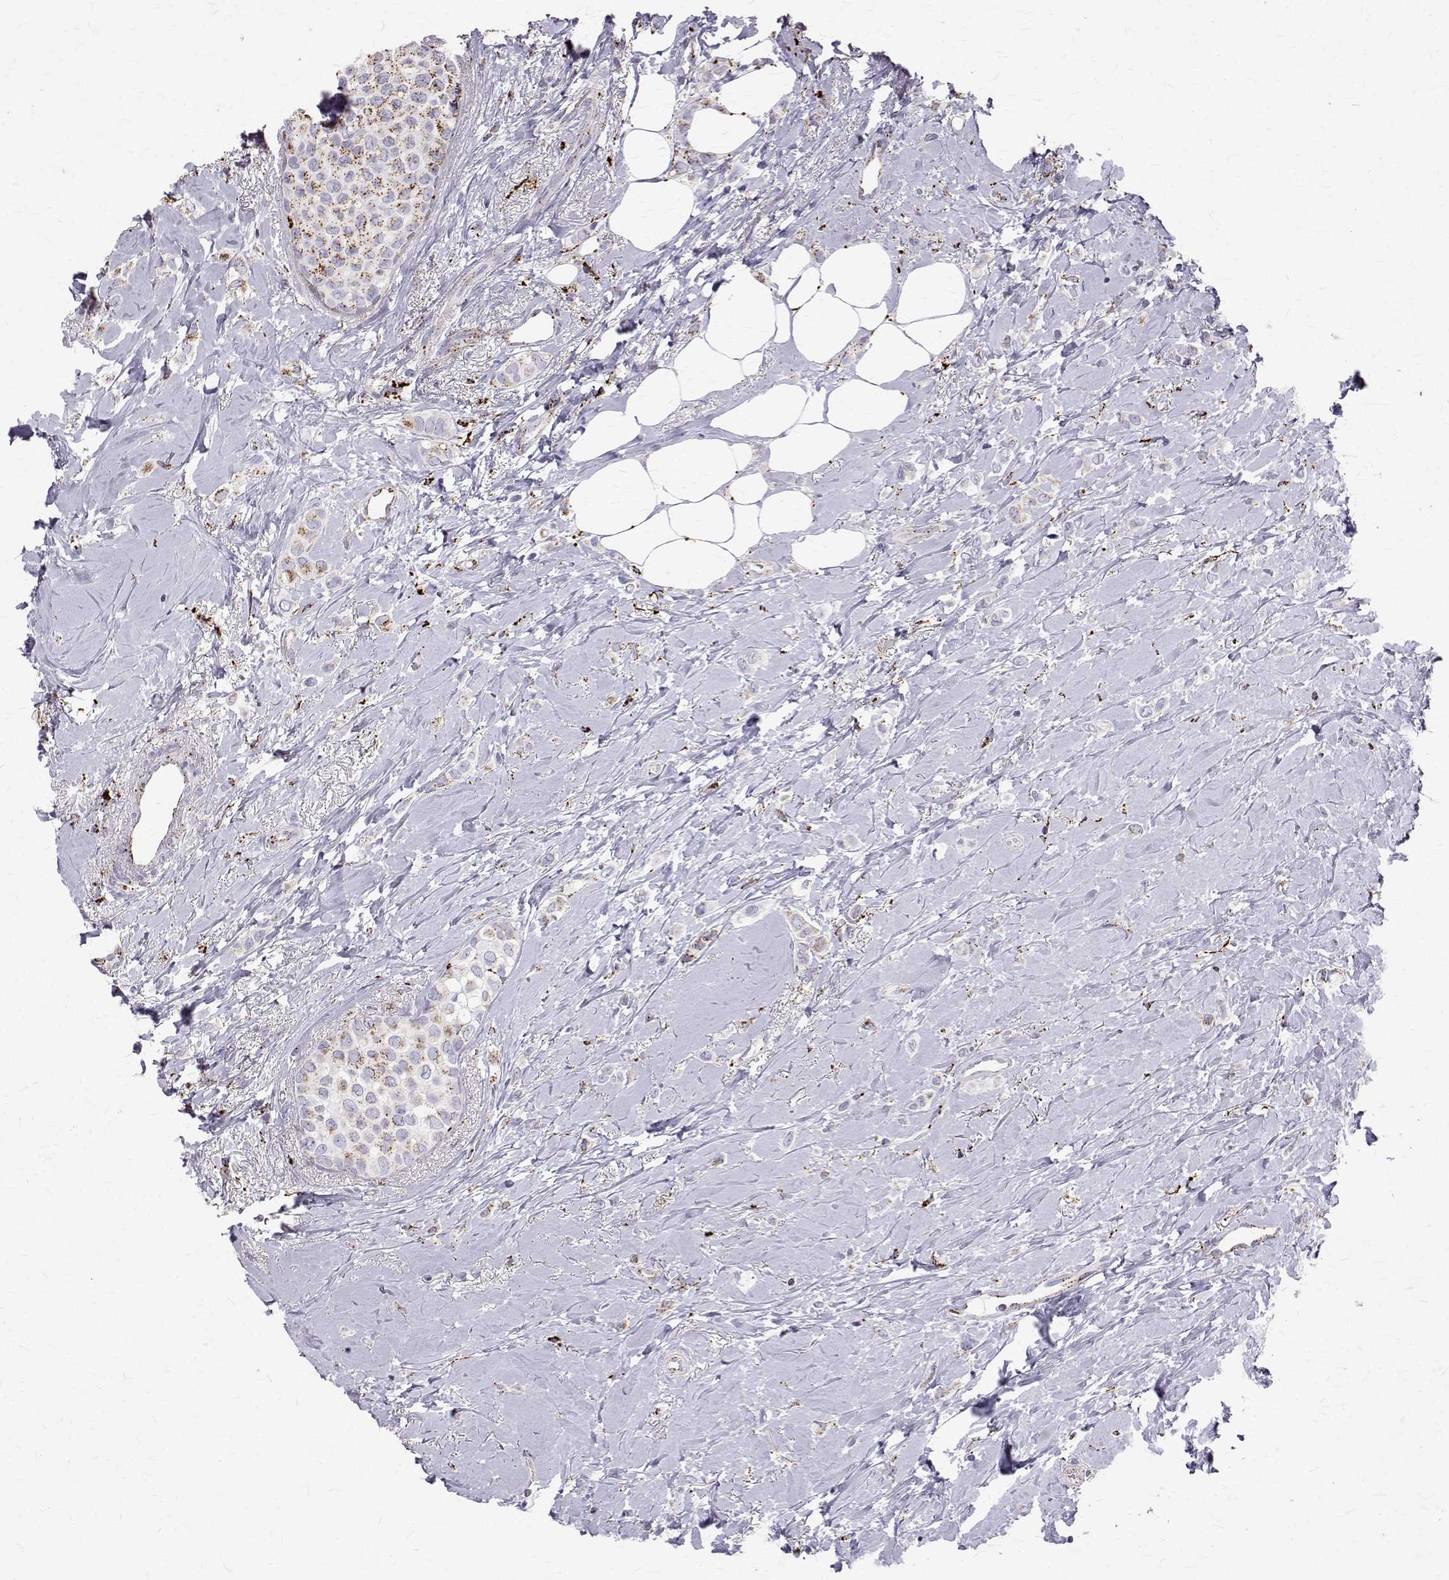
{"staining": {"intensity": "moderate", "quantity": "<25%", "location": "cytoplasmic/membranous"}, "tissue": "breast cancer", "cell_type": "Tumor cells", "image_type": "cancer", "snomed": [{"axis": "morphology", "description": "Lobular carcinoma"}, {"axis": "topography", "description": "Breast"}], "caption": "Moderate cytoplasmic/membranous protein expression is seen in approximately <25% of tumor cells in breast cancer (lobular carcinoma). Nuclei are stained in blue.", "gene": "TPP1", "patient": {"sex": "female", "age": 66}}